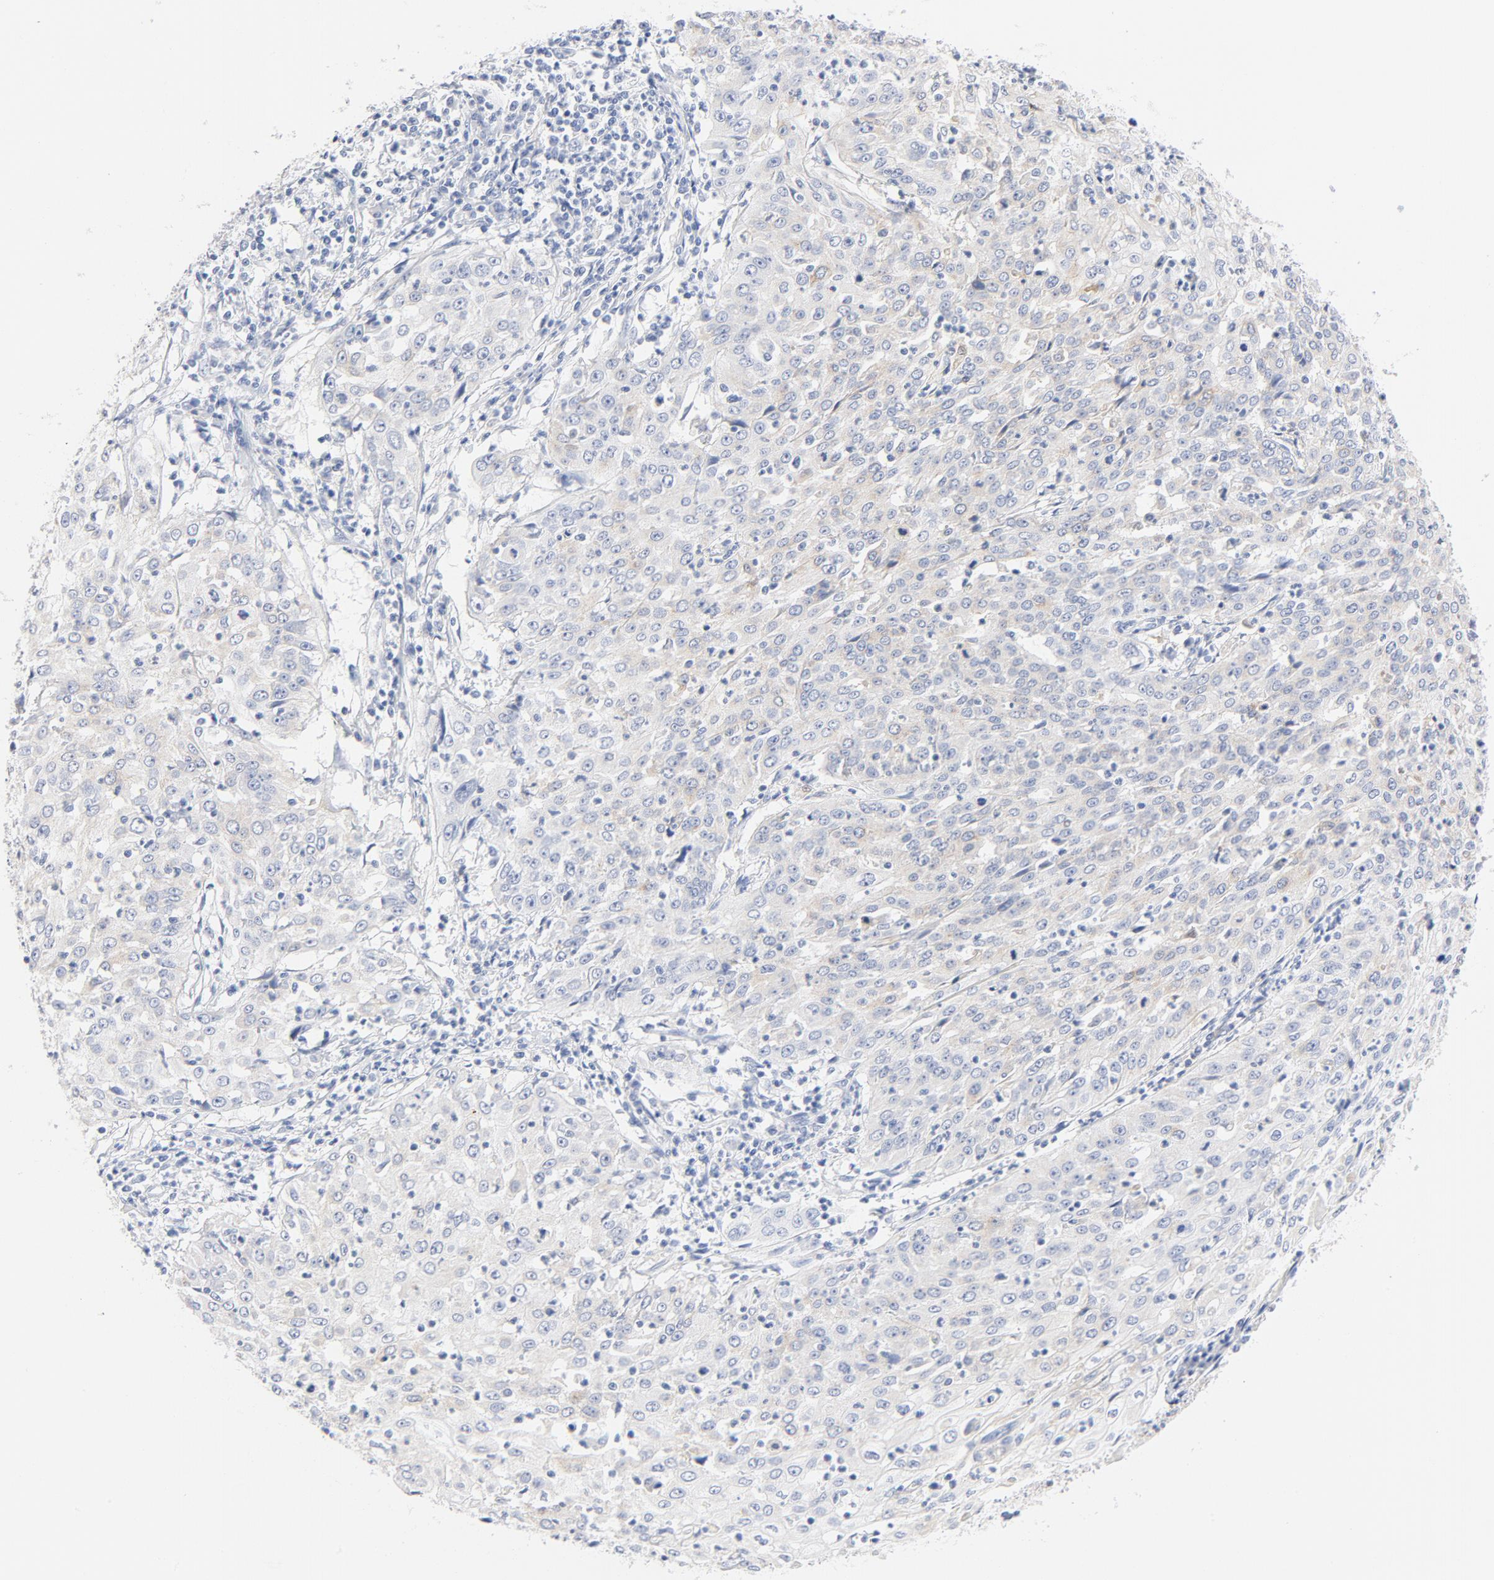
{"staining": {"intensity": "weak", "quantity": "<25%", "location": "cytoplasmic/membranous"}, "tissue": "cervical cancer", "cell_type": "Tumor cells", "image_type": "cancer", "snomed": [{"axis": "morphology", "description": "Squamous cell carcinoma, NOS"}, {"axis": "topography", "description": "Cervix"}], "caption": "Squamous cell carcinoma (cervical) was stained to show a protein in brown. There is no significant expression in tumor cells.", "gene": "FGFR3", "patient": {"sex": "female", "age": 39}}